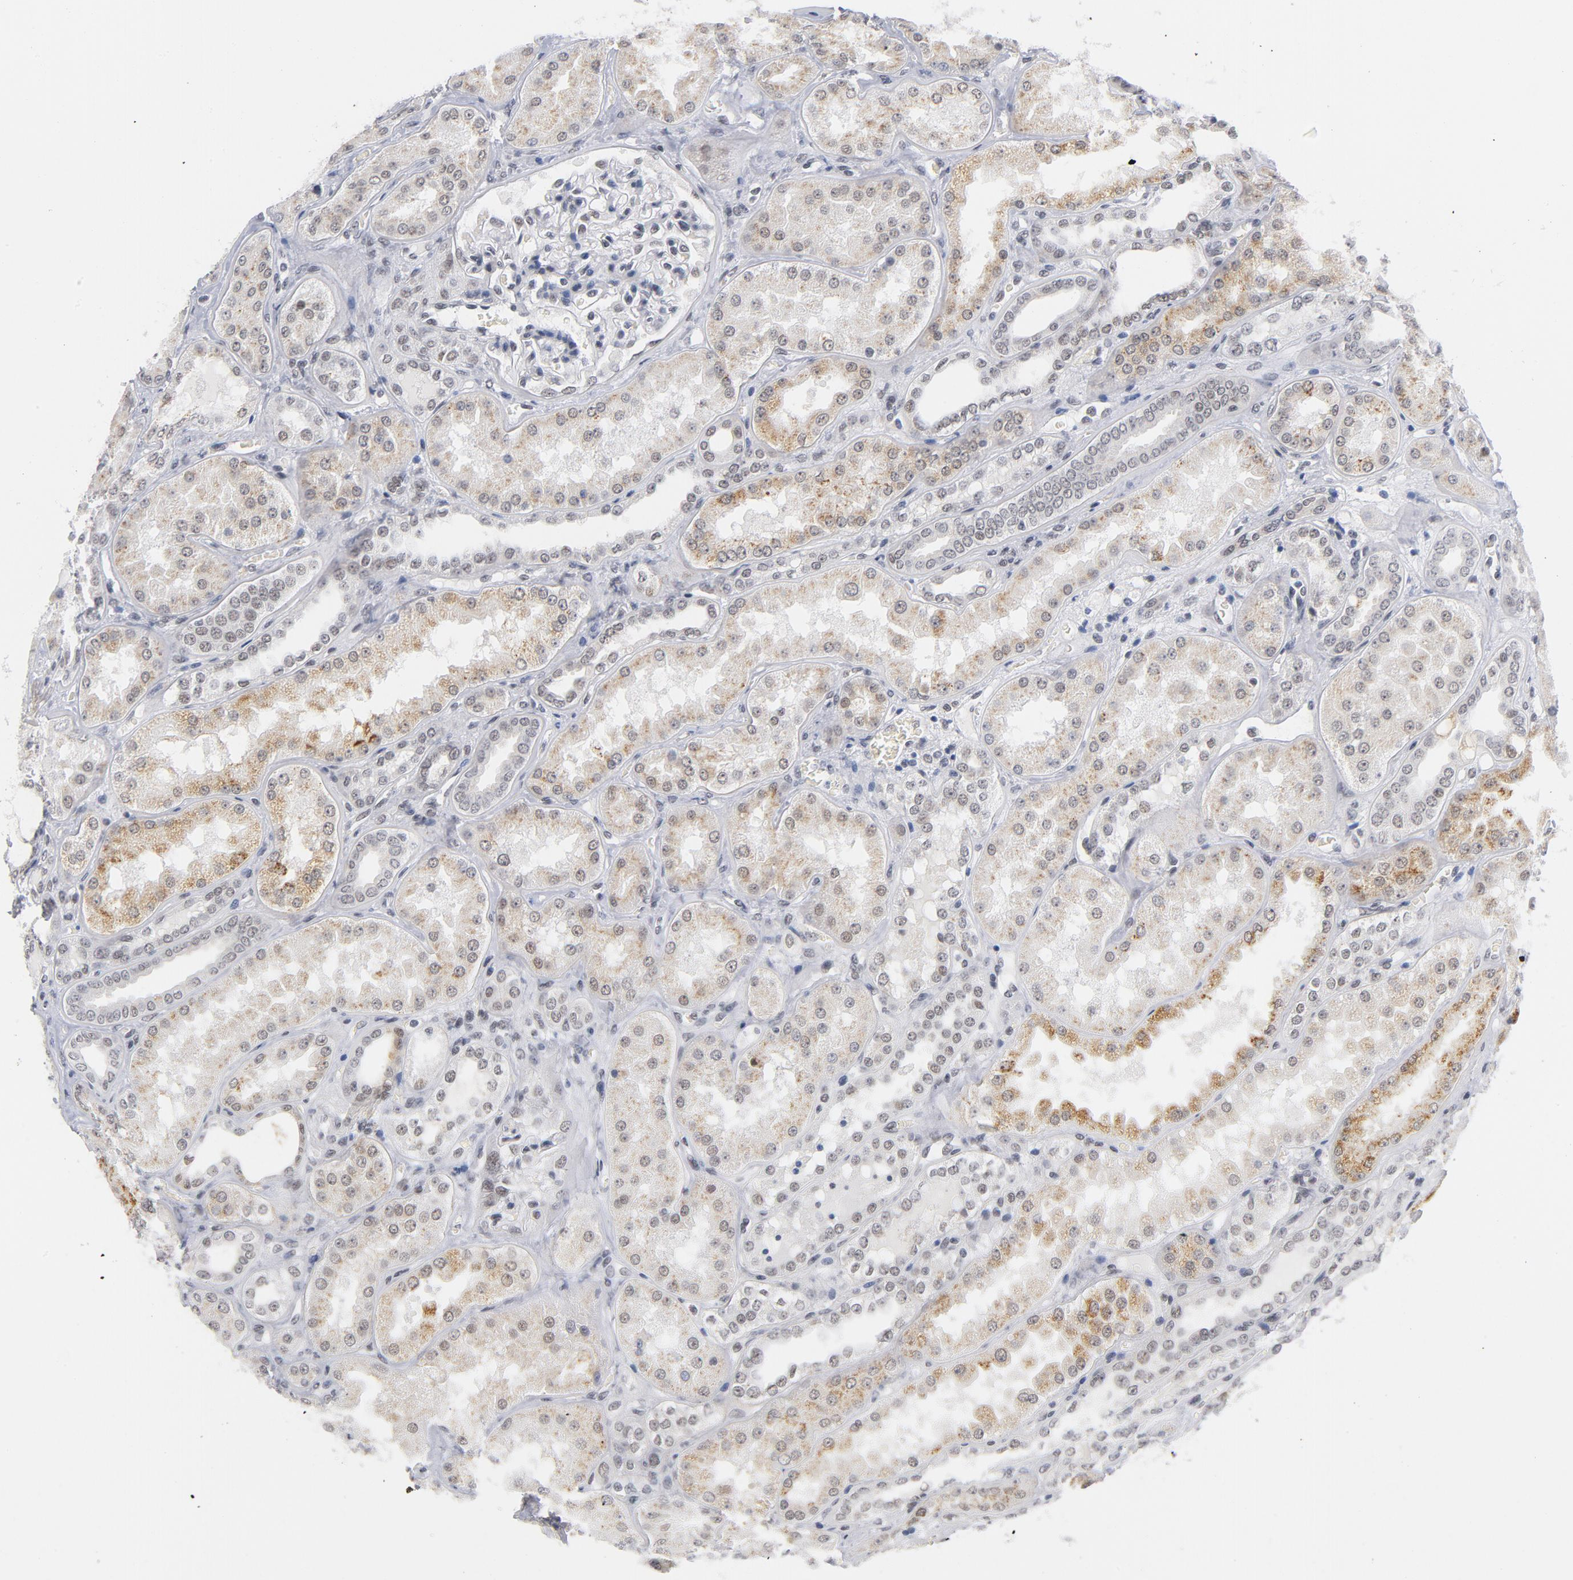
{"staining": {"intensity": "negative", "quantity": "none", "location": "none"}, "tissue": "kidney", "cell_type": "Cells in glomeruli", "image_type": "normal", "snomed": [{"axis": "morphology", "description": "Normal tissue, NOS"}, {"axis": "topography", "description": "Kidney"}], "caption": "The photomicrograph exhibits no staining of cells in glomeruli in unremarkable kidney.", "gene": "BAP1", "patient": {"sex": "female", "age": 56}}